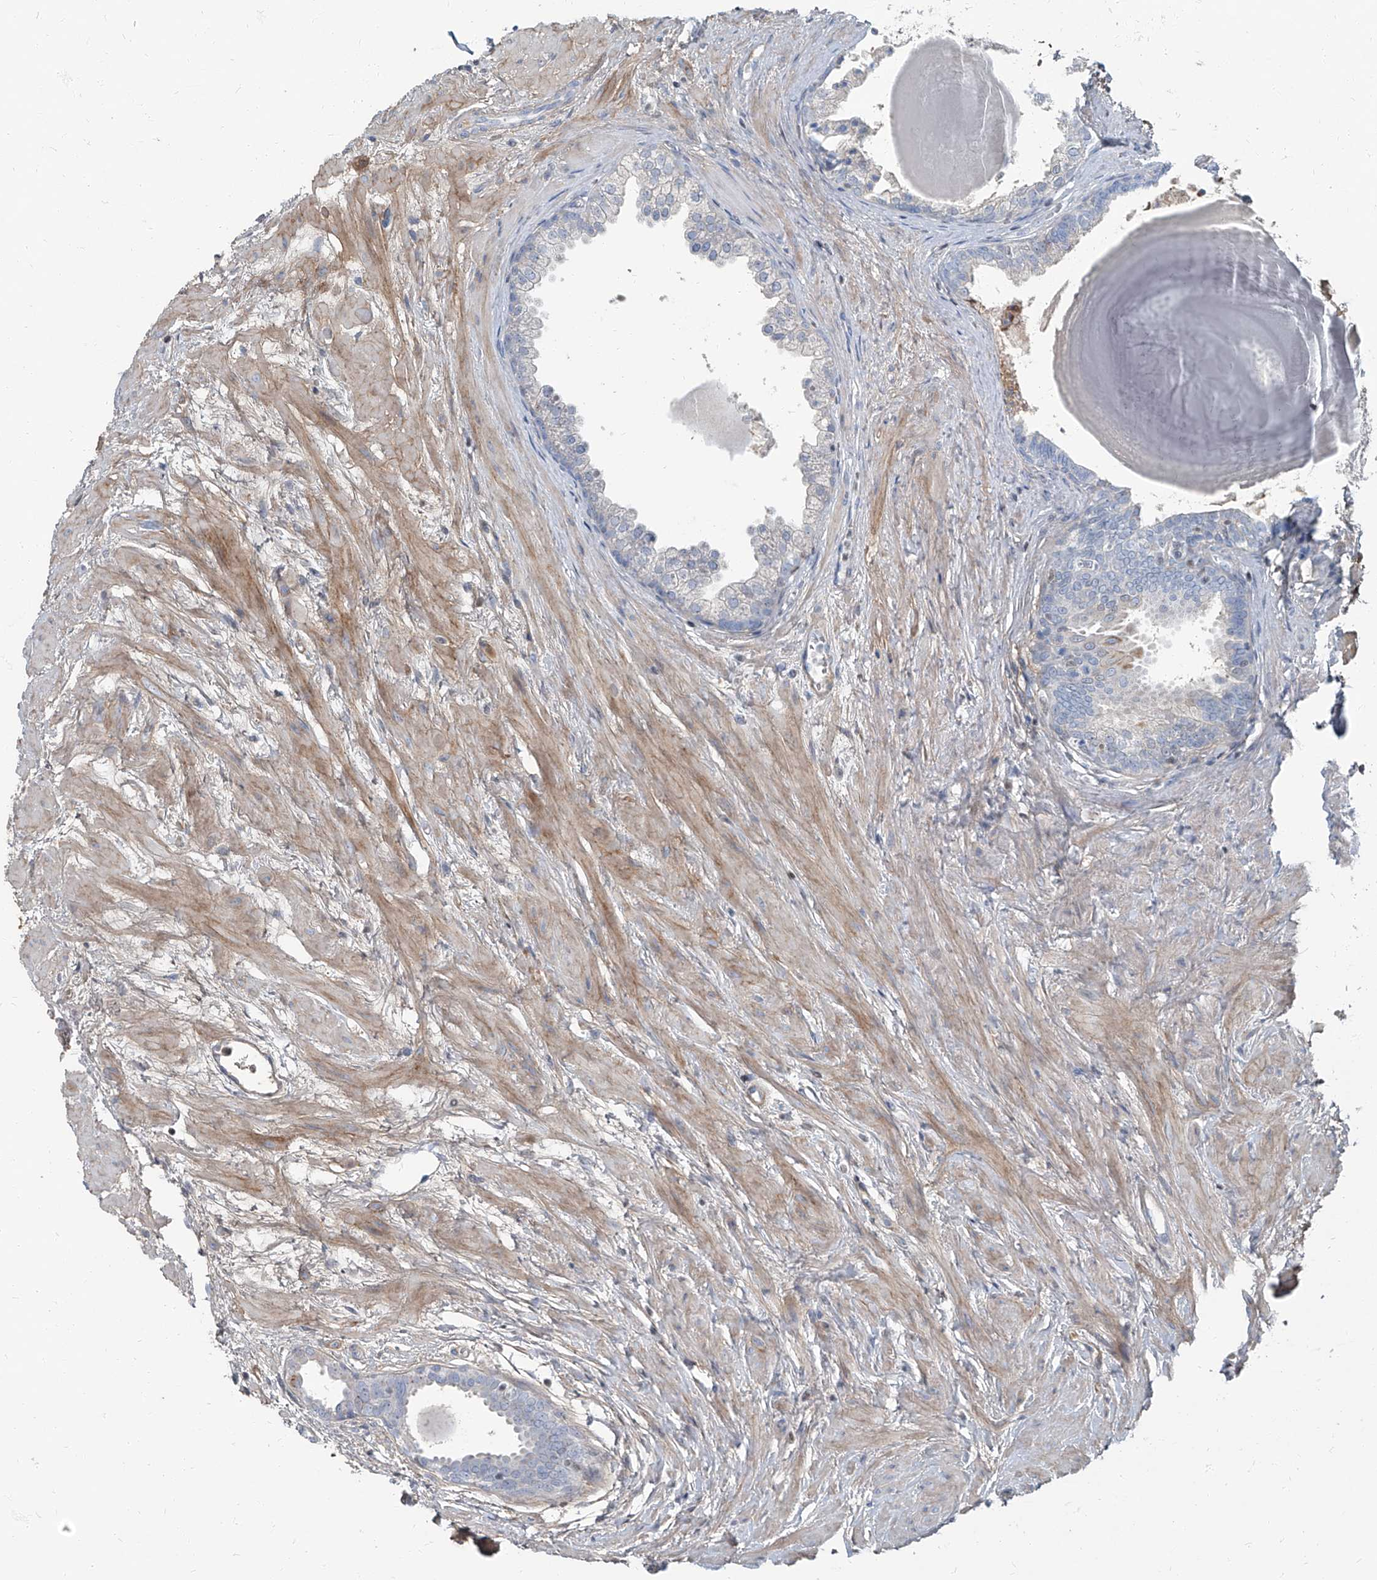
{"staining": {"intensity": "negative", "quantity": "none", "location": "none"}, "tissue": "prostate", "cell_type": "Glandular cells", "image_type": "normal", "snomed": [{"axis": "morphology", "description": "Normal tissue, NOS"}, {"axis": "topography", "description": "Prostate"}], "caption": "A micrograph of prostate stained for a protein exhibits no brown staining in glandular cells. (Brightfield microscopy of DAB (3,3'-diaminobenzidine) immunohistochemistry (IHC) at high magnification).", "gene": "HOXA3", "patient": {"sex": "male", "age": 48}}